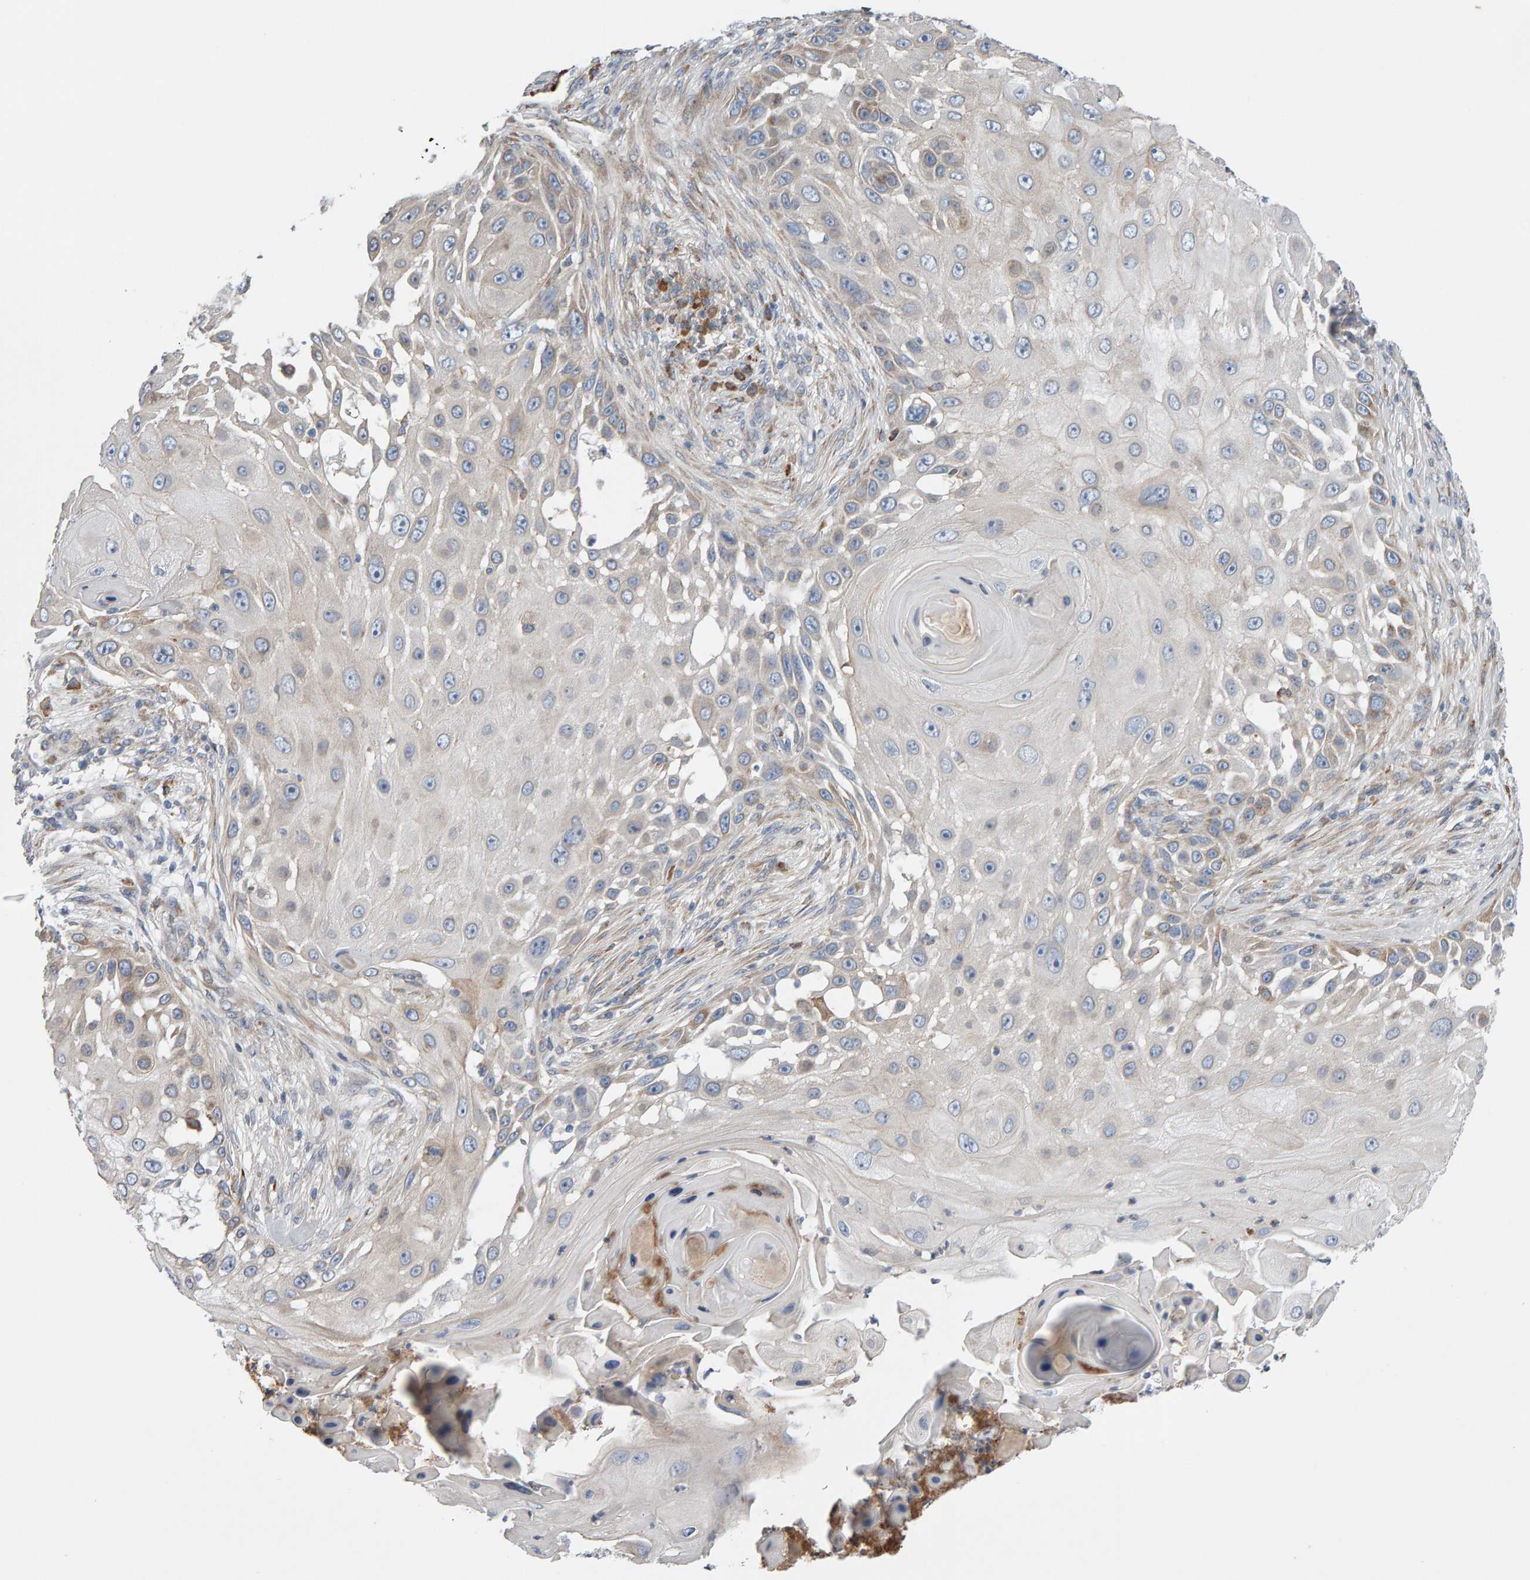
{"staining": {"intensity": "weak", "quantity": "25%-75%", "location": "cytoplasmic/membranous"}, "tissue": "skin cancer", "cell_type": "Tumor cells", "image_type": "cancer", "snomed": [{"axis": "morphology", "description": "Squamous cell carcinoma, NOS"}, {"axis": "topography", "description": "Skin"}], "caption": "Protein staining demonstrates weak cytoplasmic/membranous staining in about 25%-75% of tumor cells in skin squamous cell carcinoma.", "gene": "ENGASE", "patient": {"sex": "female", "age": 44}}